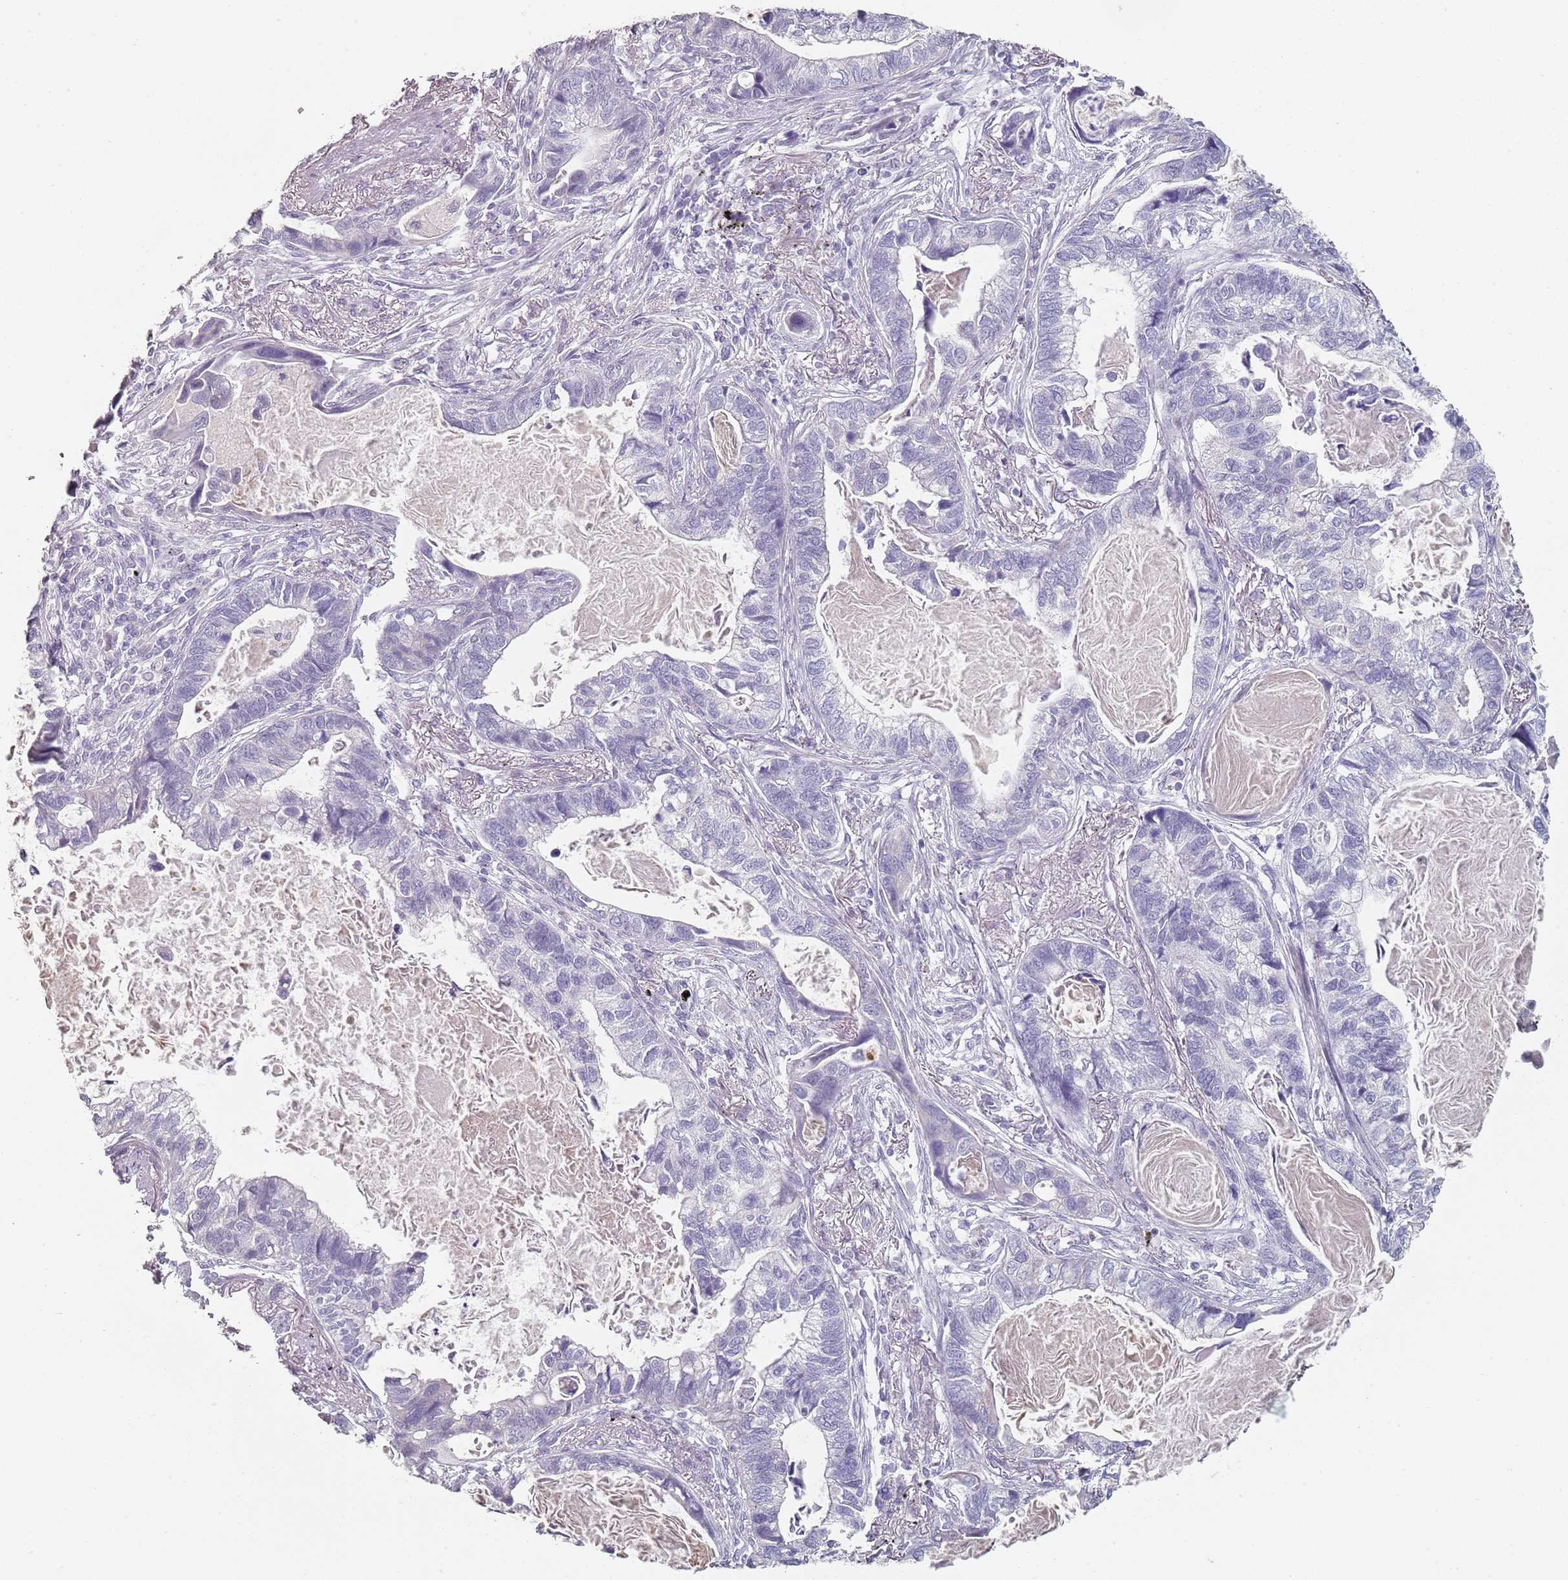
{"staining": {"intensity": "negative", "quantity": "none", "location": "none"}, "tissue": "lung cancer", "cell_type": "Tumor cells", "image_type": "cancer", "snomed": [{"axis": "morphology", "description": "Adenocarcinoma, NOS"}, {"axis": "topography", "description": "Lung"}], "caption": "A histopathology image of human adenocarcinoma (lung) is negative for staining in tumor cells.", "gene": "DNAH11", "patient": {"sex": "male", "age": 67}}